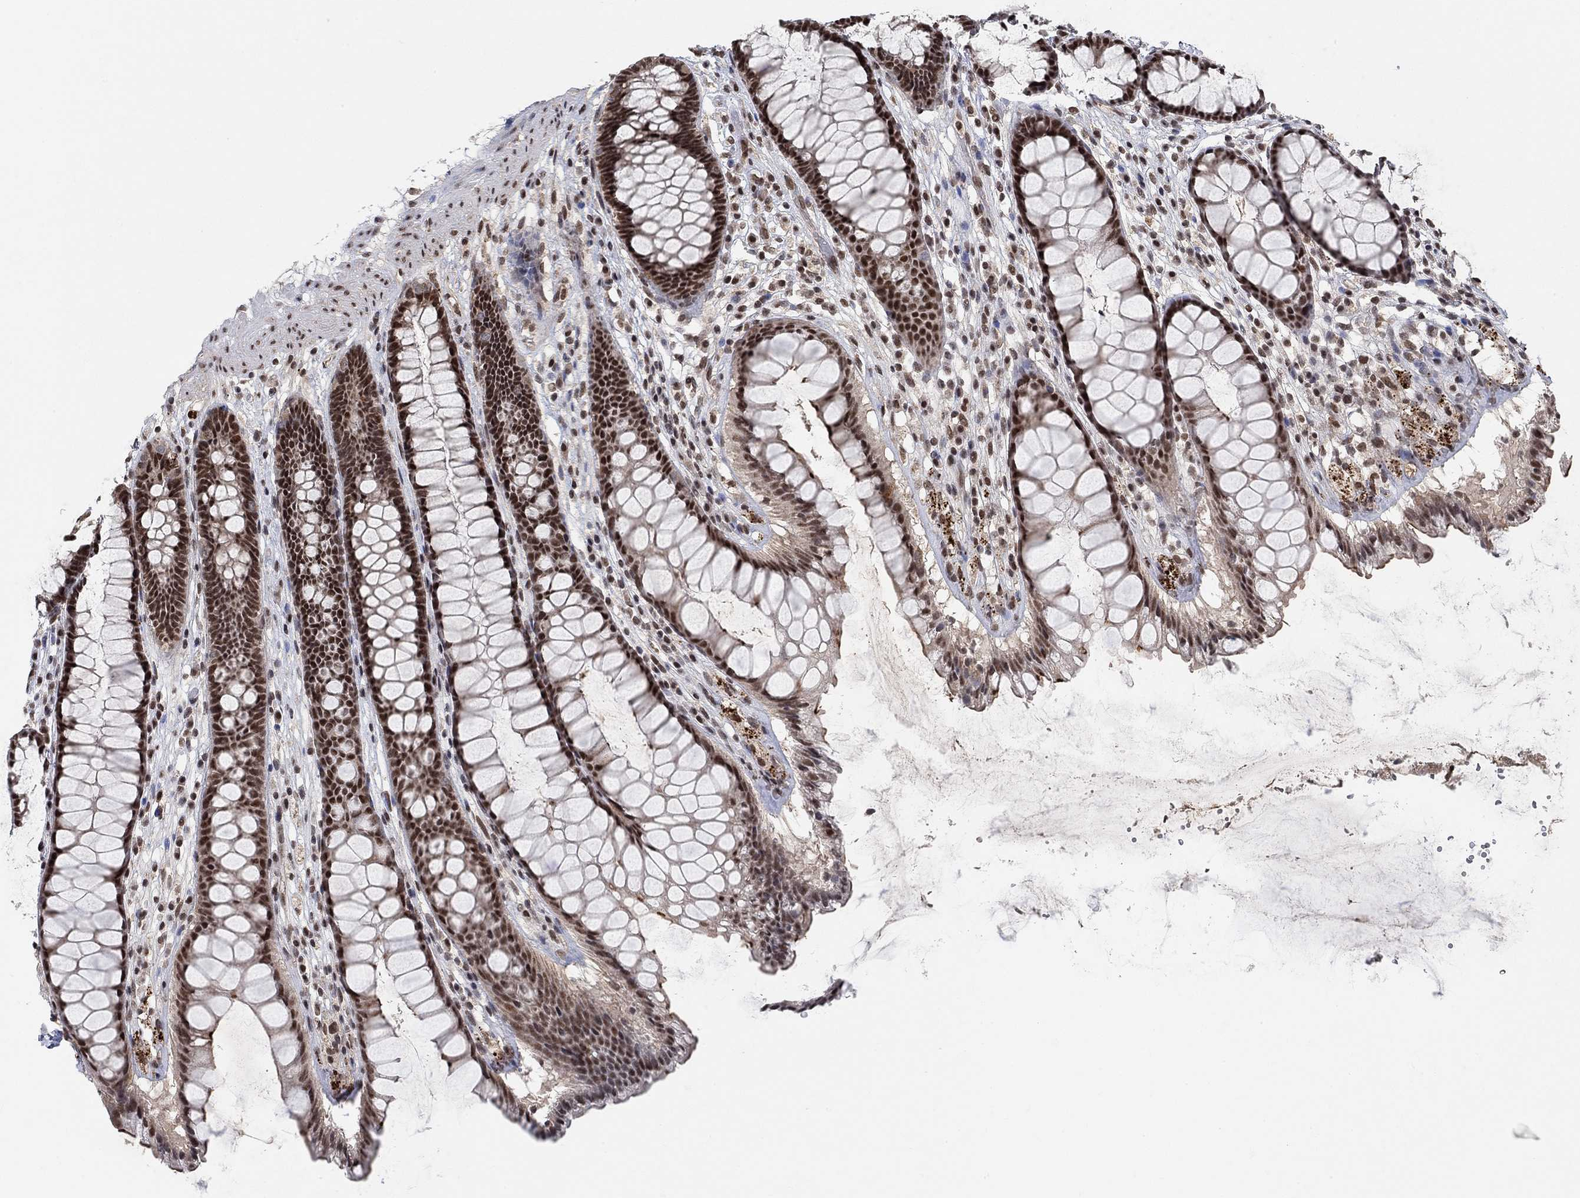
{"staining": {"intensity": "strong", "quantity": ">75%", "location": "nuclear"}, "tissue": "rectum", "cell_type": "Glandular cells", "image_type": "normal", "snomed": [{"axis": "morphology", "description": "Normal tissue, NOS"}, {"axis": "topography", "description": "Rectum"}], "caption": "Rectum stained with IHC reveals strong nuclear positivity in about >75% of glandular cells.", "gene": "THAP8", "patient": {"sex": "male", "age": 72}}